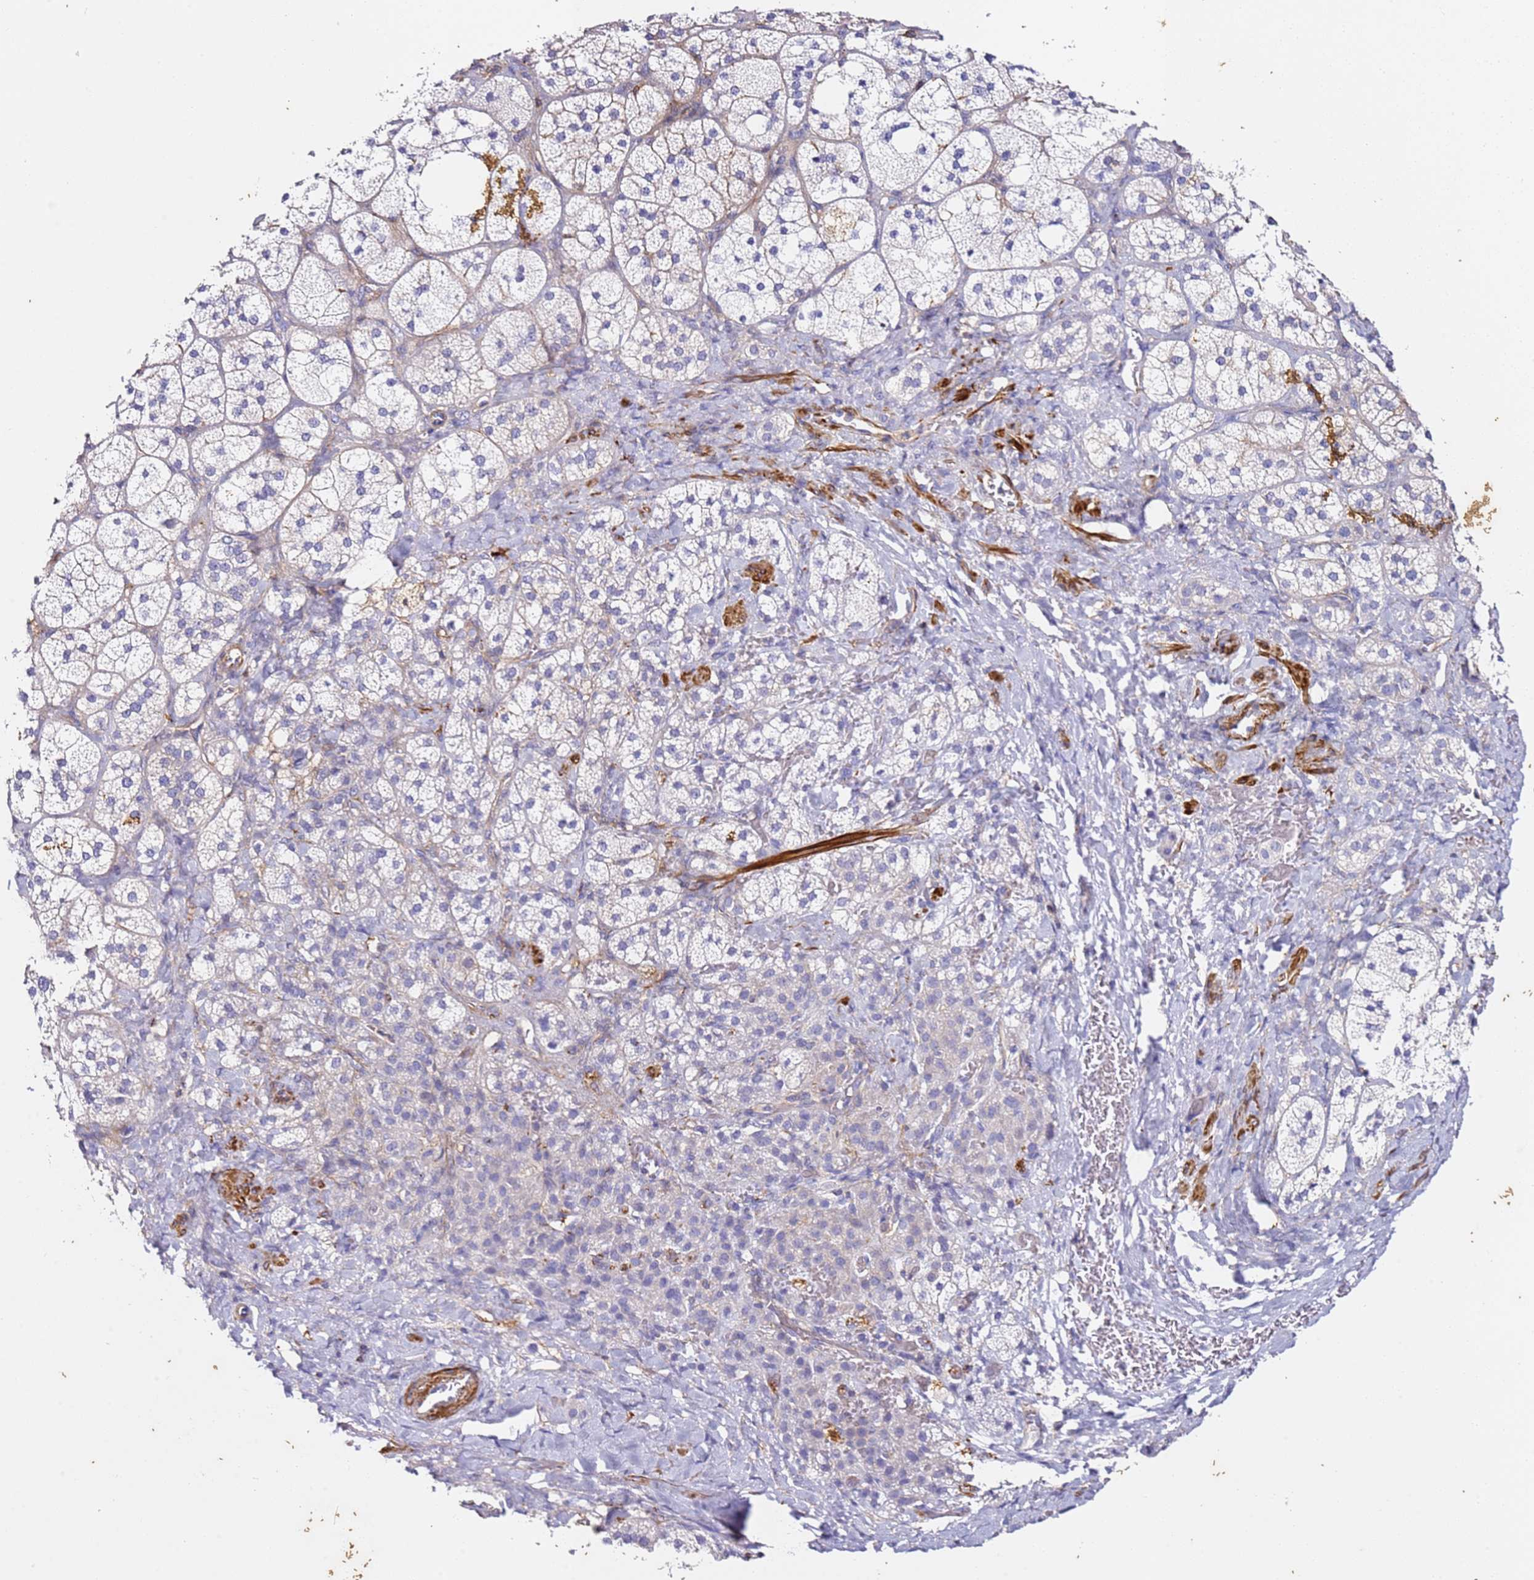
{"staining": {"intensity": "negative", "quantity": "none", "location": "none"}, "tissue": "adrenal gland", "cell_type": "Glandular cells", "image_type": "normal", "snomed": [{"axis": "morphology", "description": "Normal tissue, NOS"}, {"axis": "topography", "description": "Adrenal gland"}], "caption": "Immunohistochemical staining of unremarkable human adrenal gland displays no significant staining in glandular cells. Nuclei are stained in blue.", "gene": "ZNF671", "patient": {"sex": "male", "age": 61}}